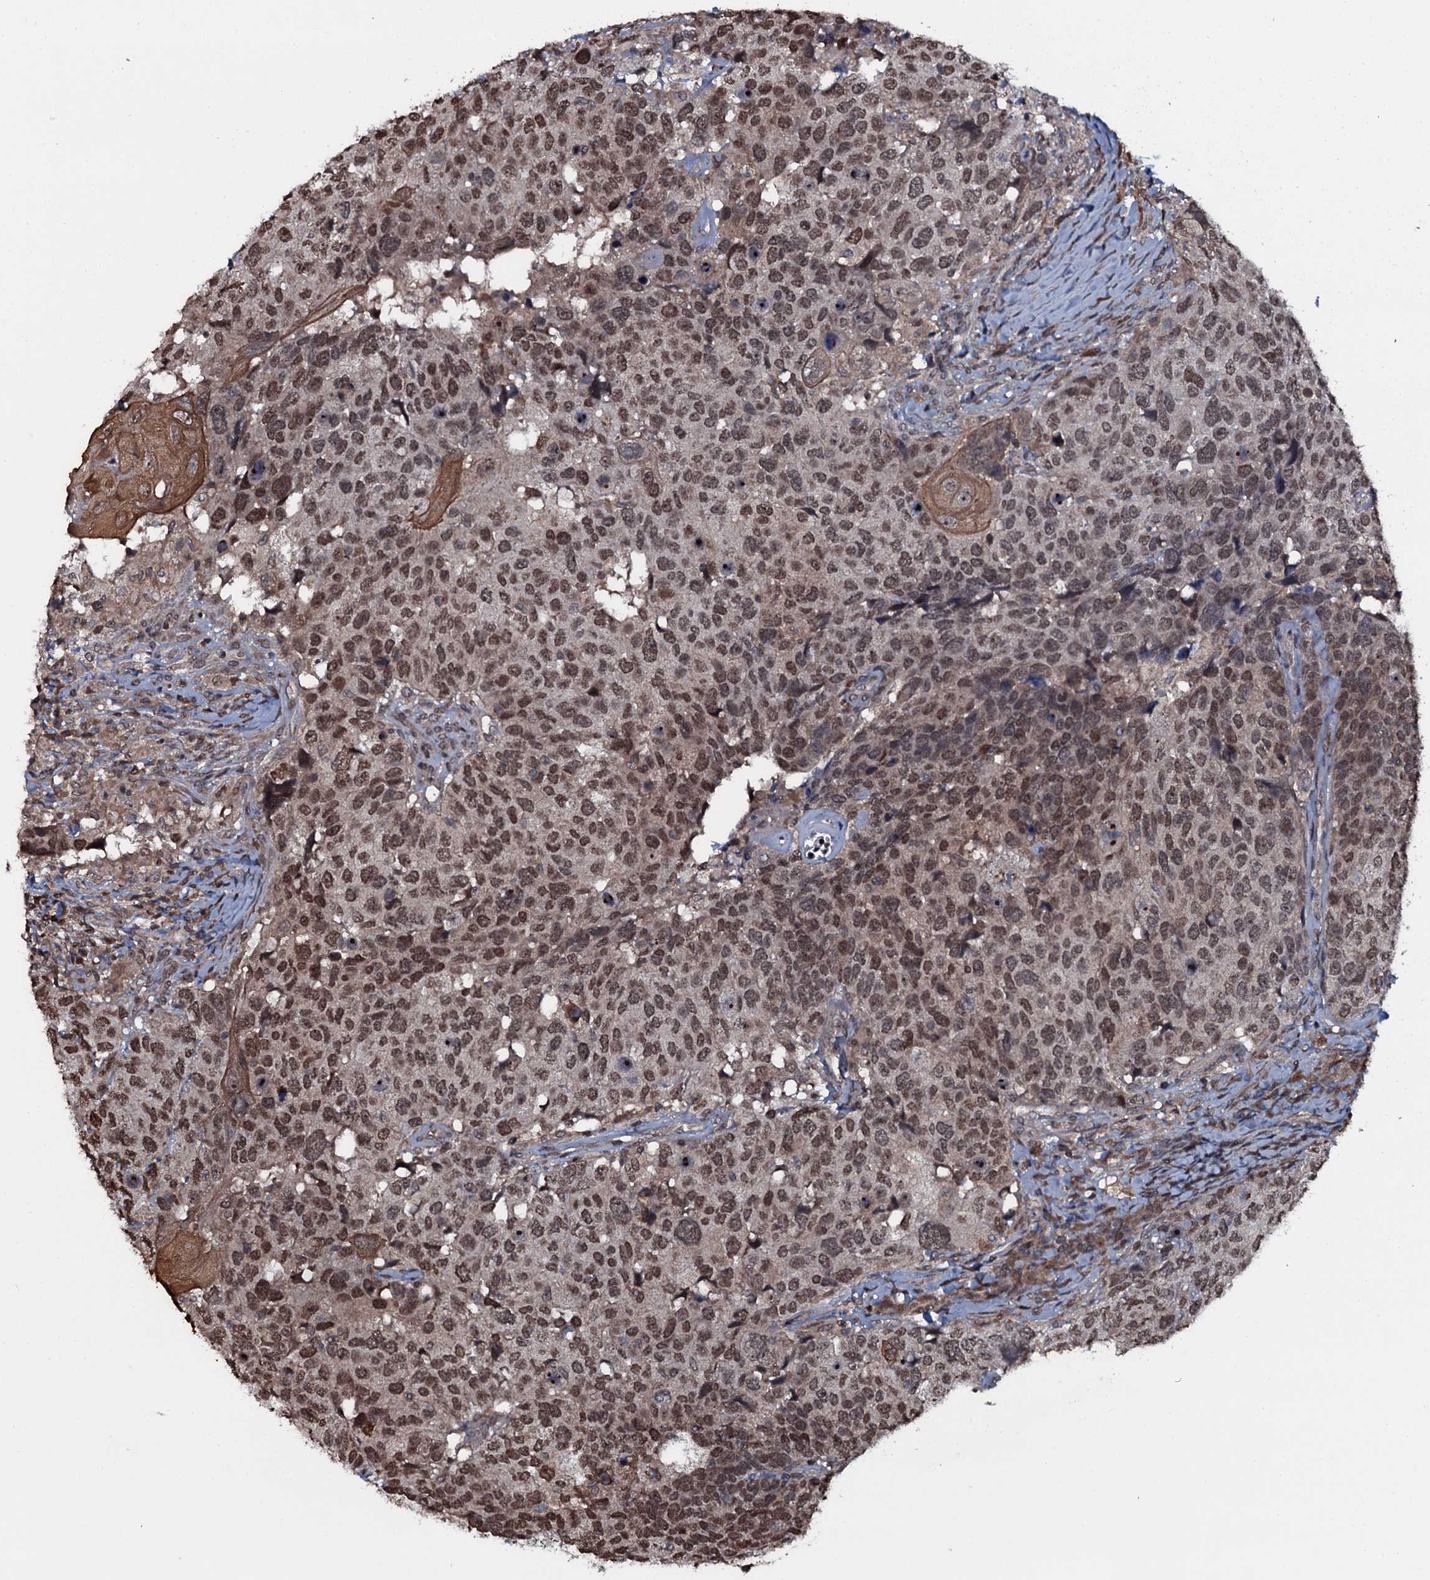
{"staining": {"intensity": "moderate", "quantity": ">75%", "location": "nuclear"}, "tissue": "head and neck cancer", "cell_type": "Tumor cells", "image_type": "cancer", "snomed": [{"axis": "morphology", "description": "Squamous cell carcinoma, NOS"}, {"axis": "topography", "description": "Head-Neck"}], "caption": "Squamous cell carcinoma (head and neck) stained with immunohistochemistry reveals moderate nuclear expression in approximately >75% of tumor cells.", "gene": "HDDC3", "patient": {"sex": "male", "age": 66}}